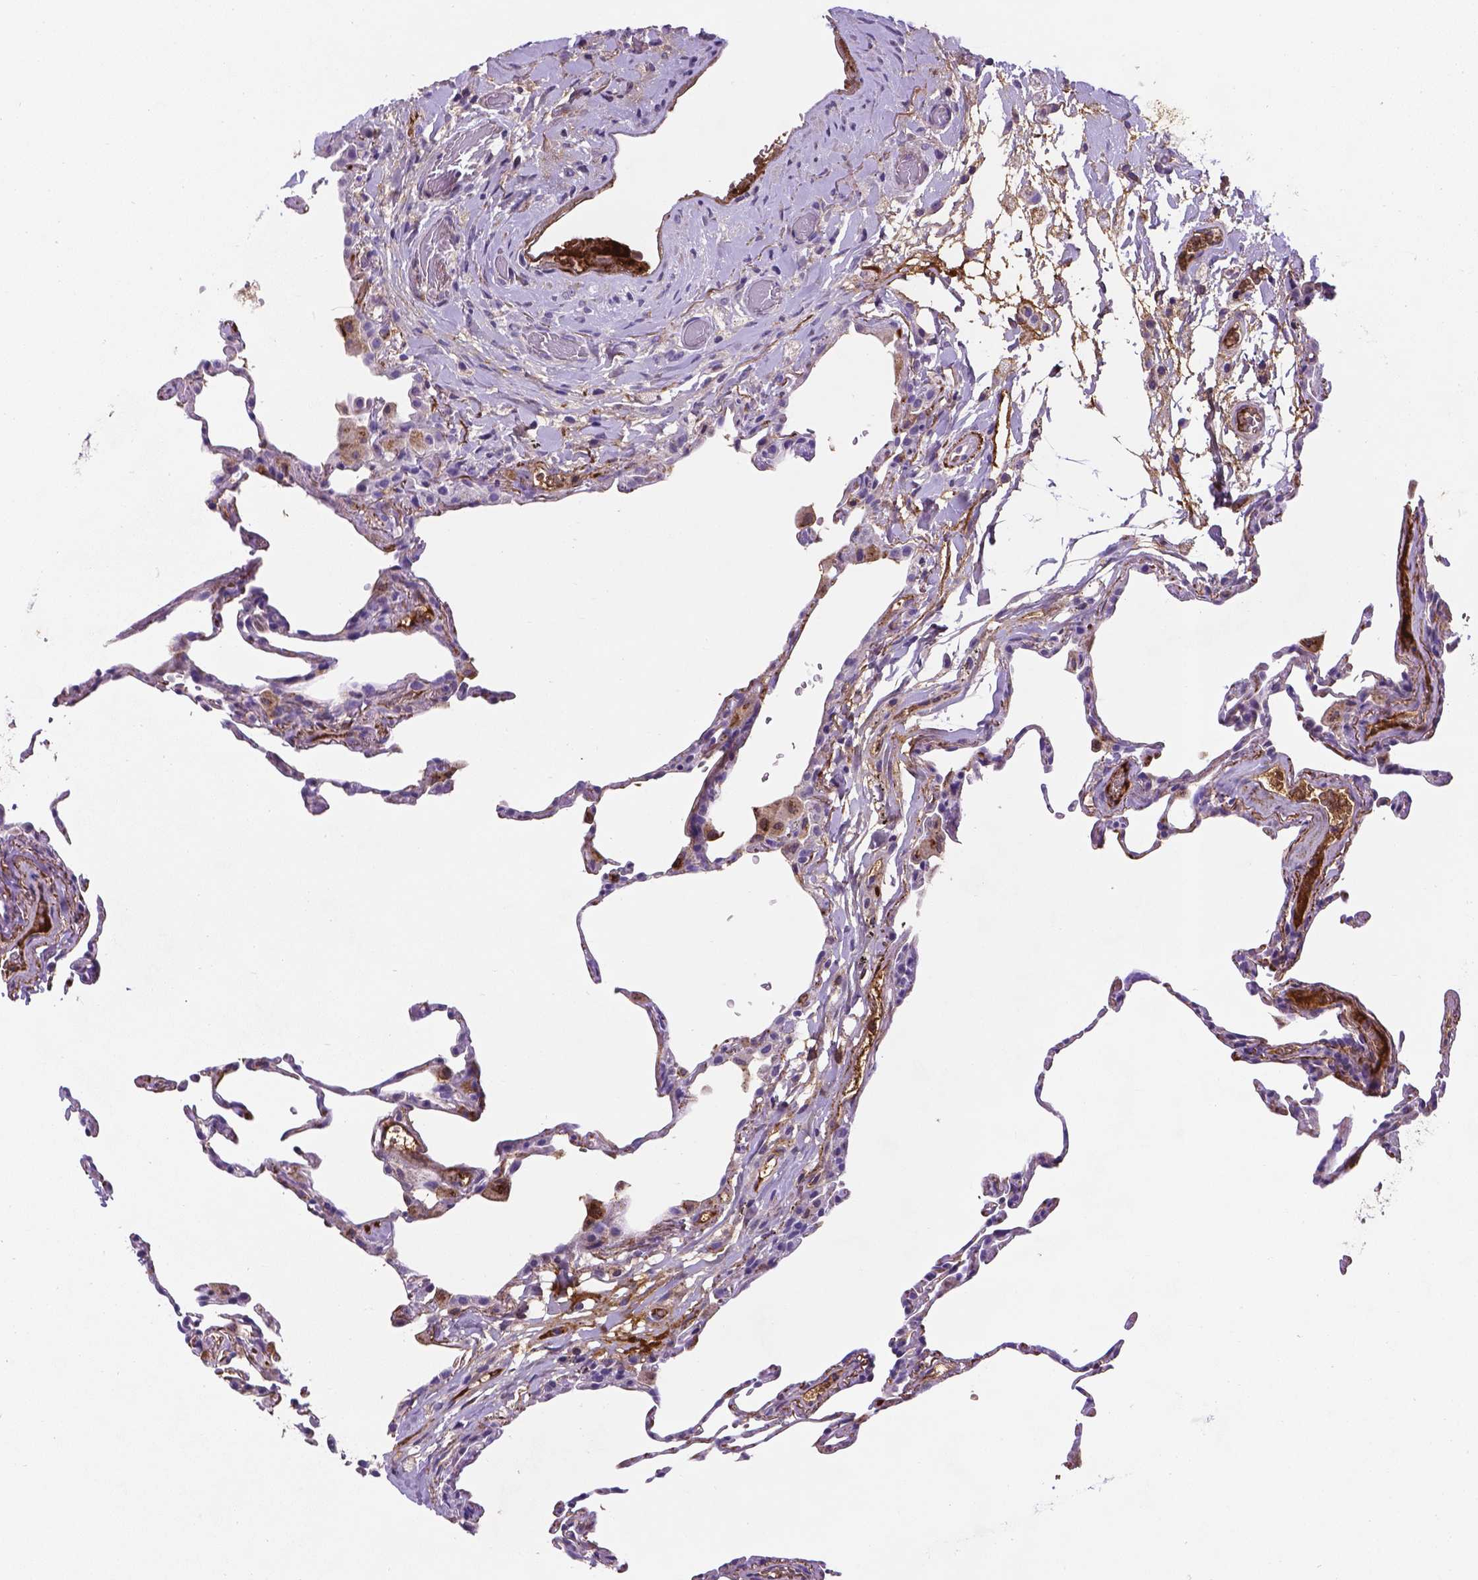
{"staining": {"intensity": "negative", "quantity": "none", "location": "none"}, "tissue": "lung", "cell_type": "Alveolar cells", "image_type": "normal", "snomed": [{"axis": "morphology", "description": "Normal tissue, NOS"}, {"axis": "topography", "description": "Lung"}], "caption": "DAB immunohistochemical staining of normal lung shows no significant expression in alveolar cells. The staining is performed using DAB (3,3'-diaminobenzidine) brown chromogen with nuclei counter-stained in using hematoxylin.", "gene": "APOE", "patient": {"sex": "female", "age": 57}}